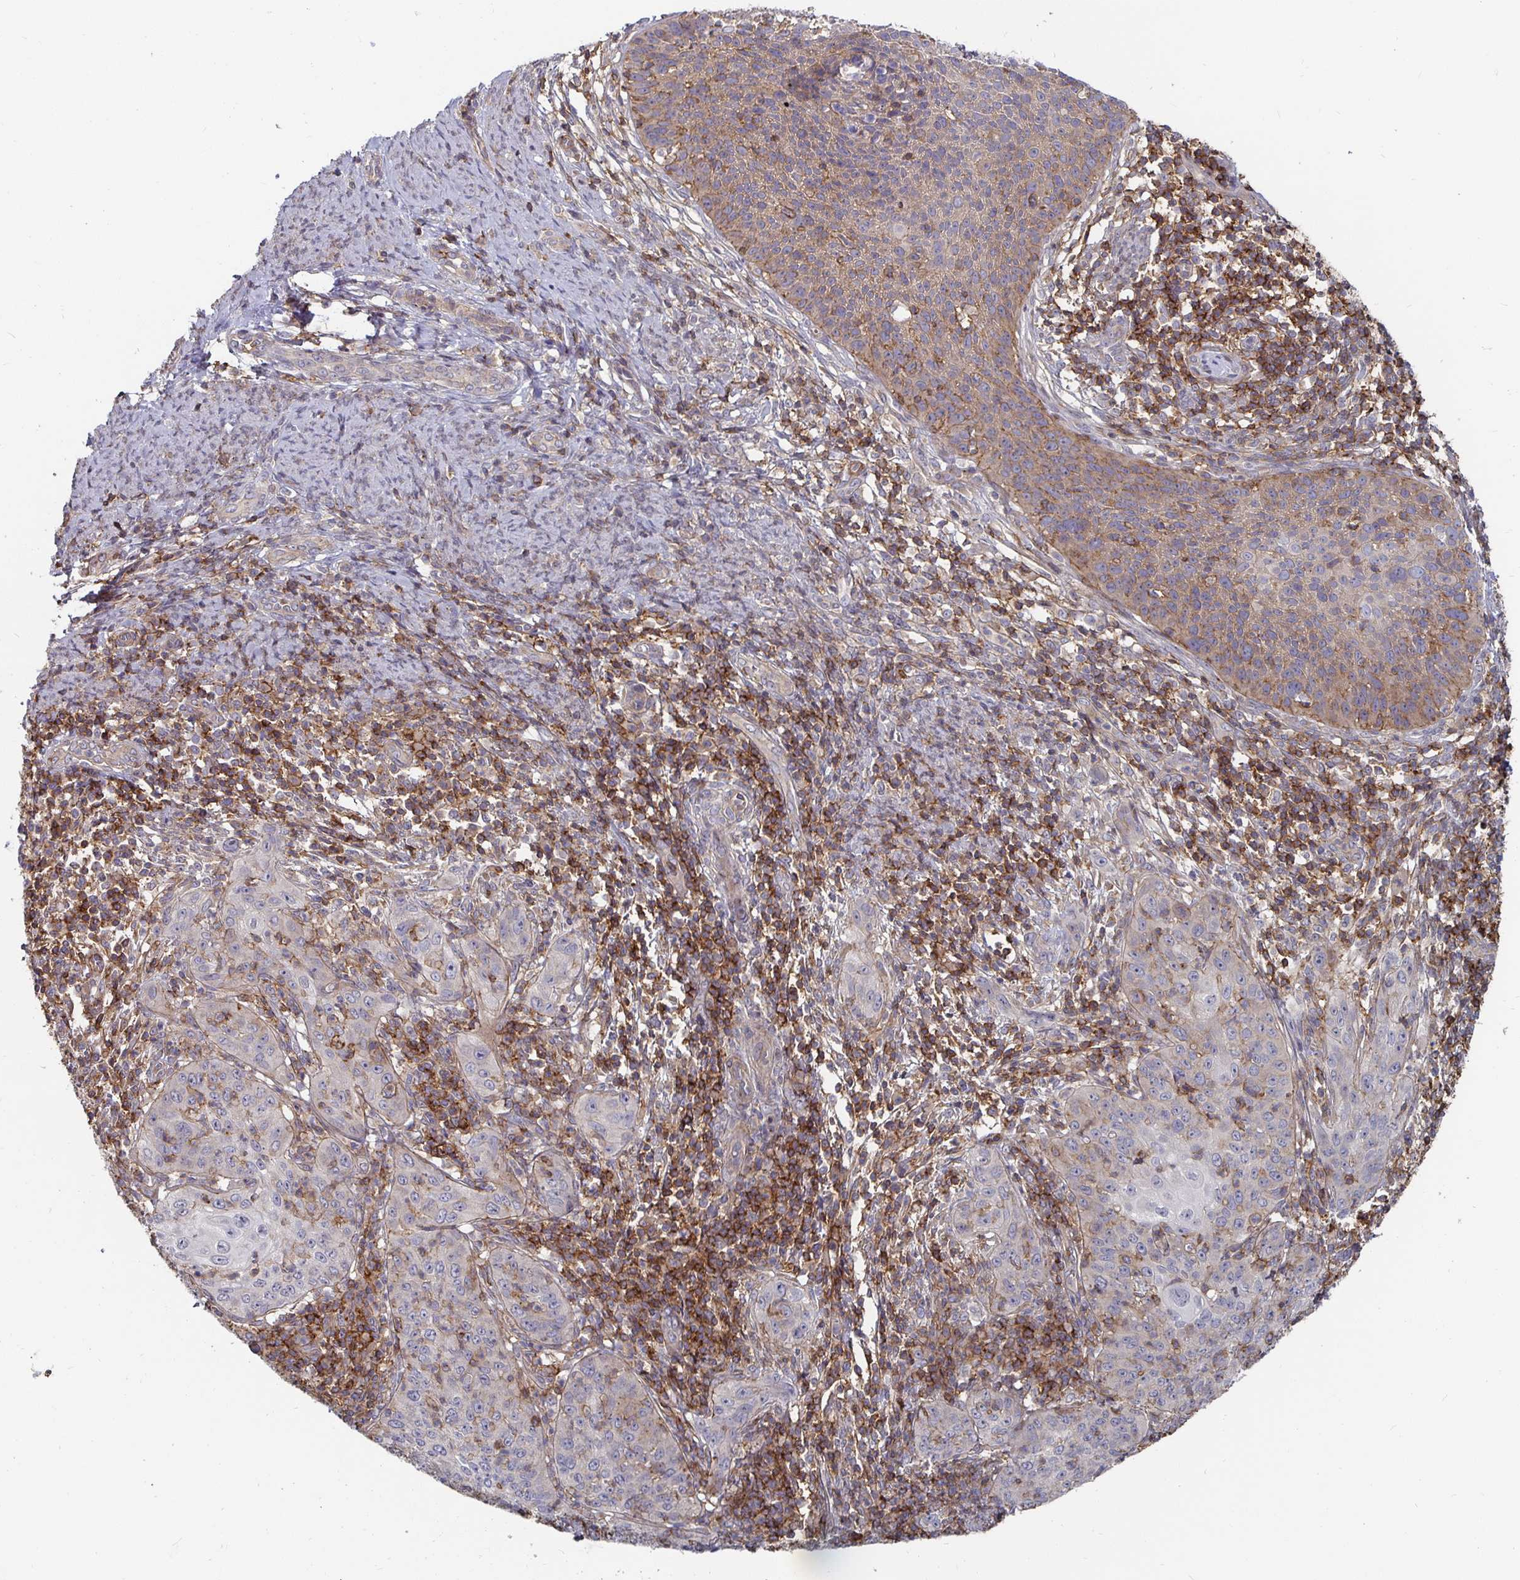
{"staining": {"intensity": "moderate", "quantity": "25%-75%", "location": "cytoplasmic/membranous"}, "tissue": "cervical cancer", "cell_type": "Tumor cells", "image_type": "cancer", "snomed": [{"axis": "morphology", "description": "Squamous cell carcinoma, NOS"}, {"axis": "topography", "description": "Cervix"}], "caption": "Squamous cell carcinoma (cervical) stained with DAB (3,3'-diaminobenzidine) immunohistochemistry reveals medium levels of moderate cytoplasmic/membranous expression in about 25%-75% of tumor cells.", "gene": "GJA4", "patient": {"sex": "female", "age": 30}}